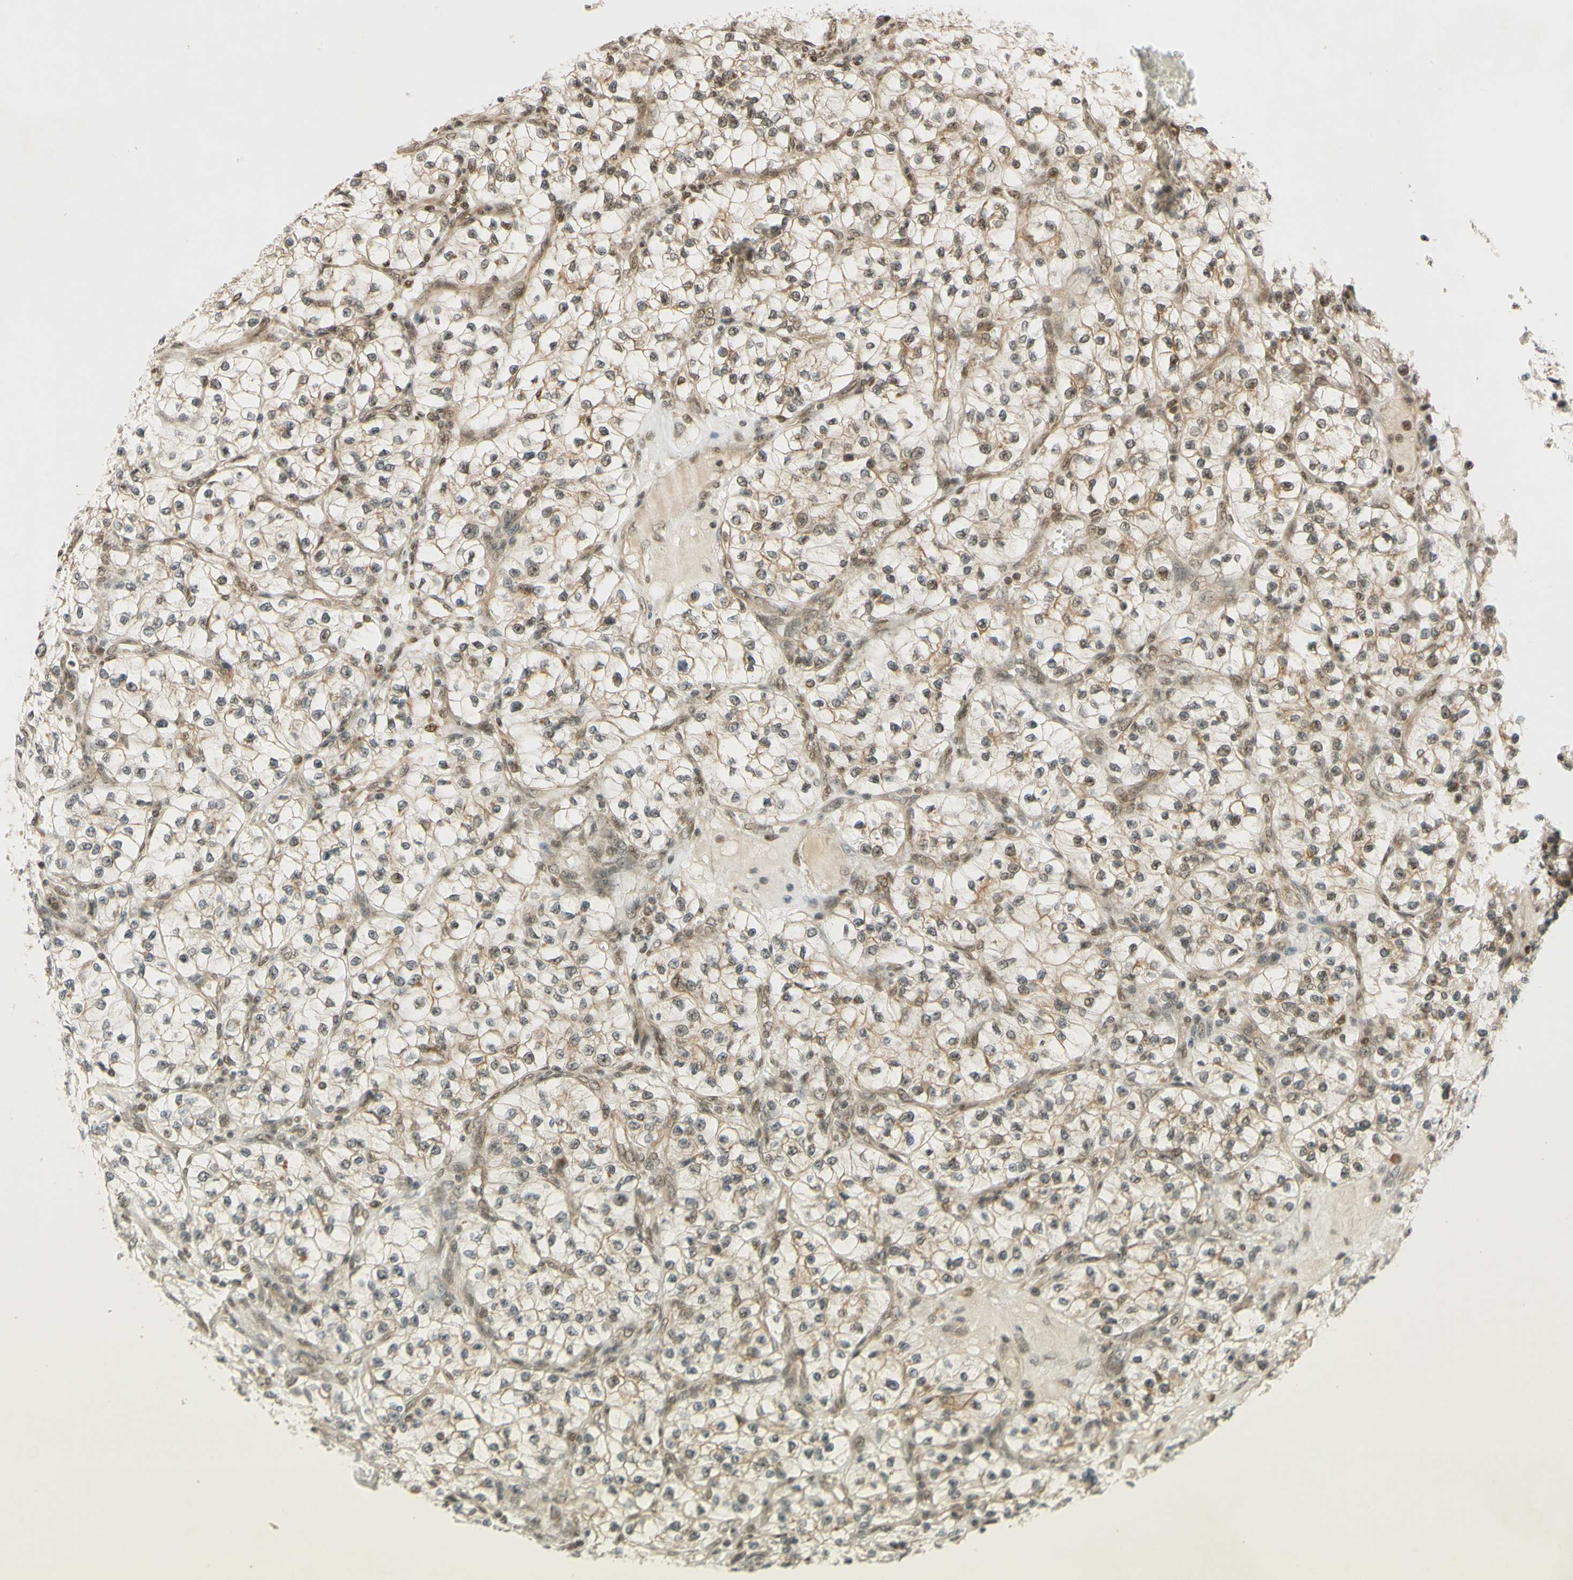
{"staining": {"intensity": "weak", "quantity": "25%-75%", "location": "nuclear"}, "tissue": "renal cancer", "cell_type": "Tumor cells", "image_type": "cancer", "snomed": [{"axis": "morphology", "description": "Adenocarcinoma, NOS"}, {"axis": "topography", "description": "Kidney"}], "caption": "This image shows immunohistochemistry (IHC) staining of renal cancer, with low weak nuclear staining in approximately 25%-75% of tumor cells.", "gene": "SMARCB1", "patient": {"sex": "female", "age": 57}}